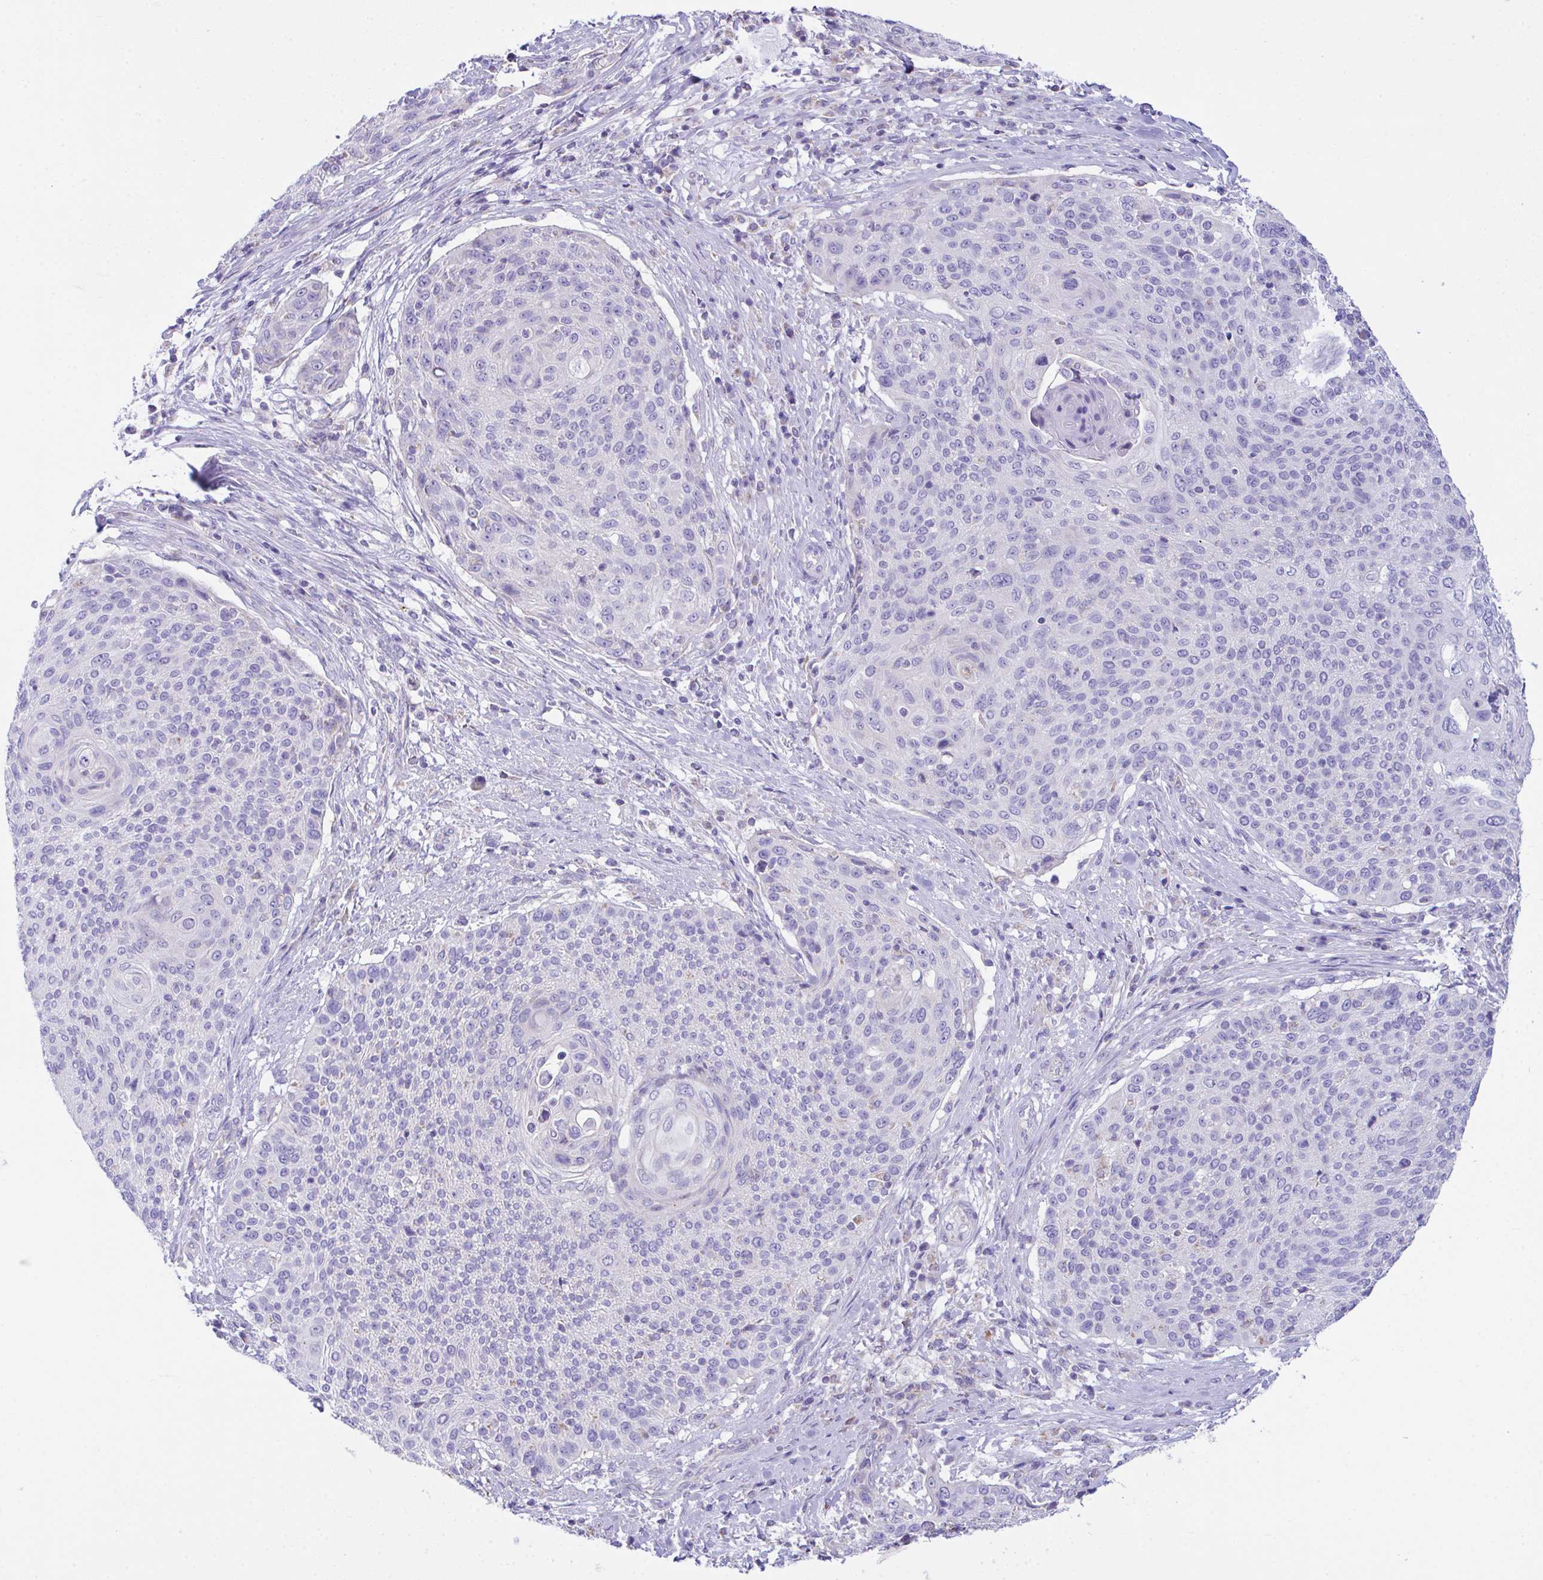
{"staining": {"intensity": "negative", "quantity": "none", "location": "none"}, "tissue": "cervical cancer", "cell_type": "Tumor cells", "image_type": "cancer", "snomed": [{"axis": "morphology", "description": "Squamous cell carcinoma, NOS"}, {"axis": "topography", "description": "Cervix"}], "caption": "Histopathology image shows no significant protein positivity in tumor cells of cervical squamous cell carcinoma.", "gene": "NLRP8", "patient": {"sex": "female", "age": 31}}